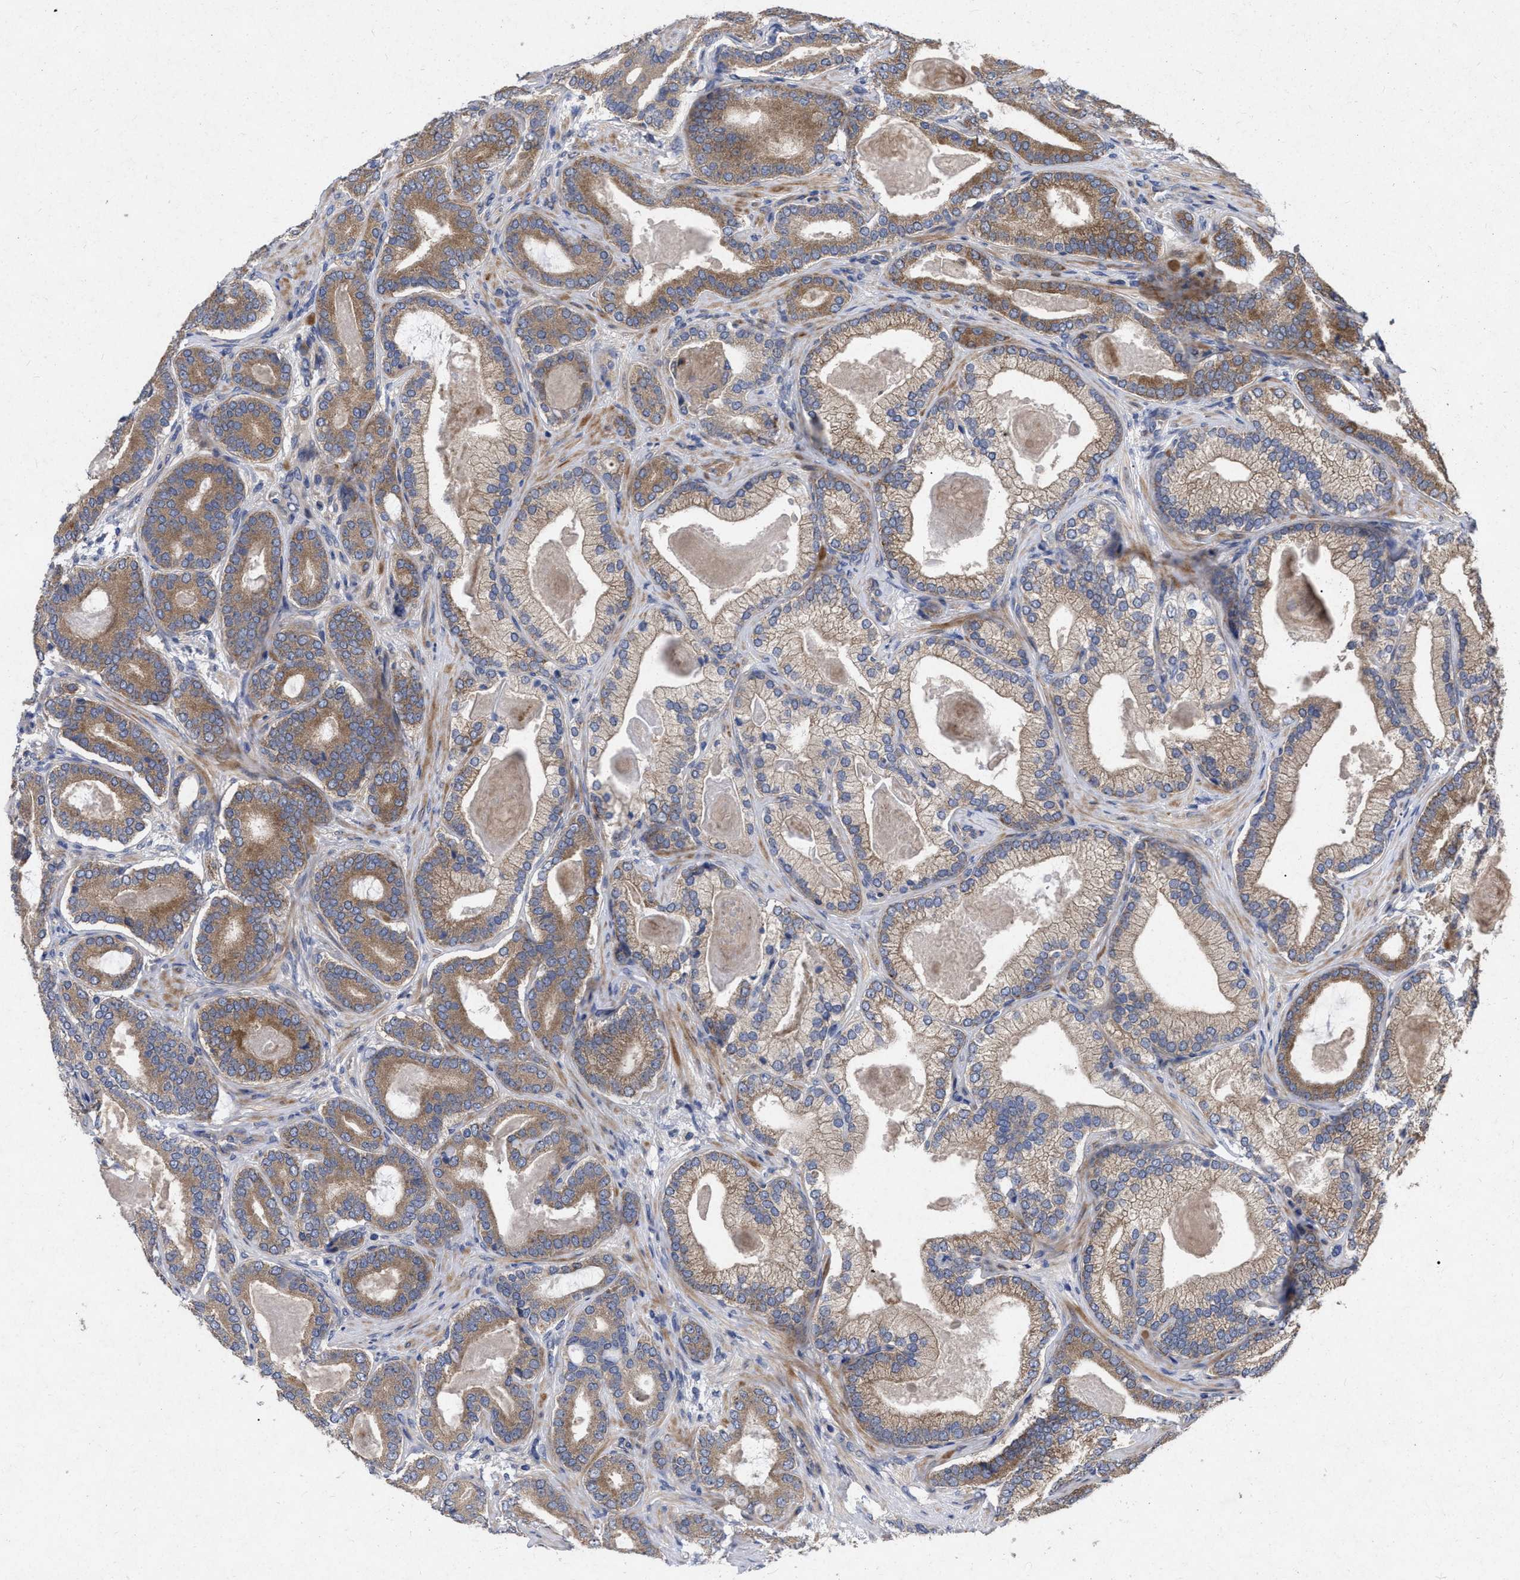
{"staining": {"intensity": "moderate", "quantity": ">75%", "location": "cytoplasmic/membranous"}, "tissue": "prostate cancer", "cell_type": "Tumor cells", "image_type": "cancer", "snomed": [{"axis": "morphology", "description": "Adenocarcinoma, High grade"}, {"axis": "topography", "description": "Prostate"}], "caption": "High-magnification brightfield microscopy of prostate cancer stained with DAB (3,3'-diaminobenzidine) (brown) and counterstained with hematoxylin (blue). tumor cells exhibit moderate cytoplasmic/membranous expression is appreciated in approximately>75% of cells. (brown staining indicates protein expression, while blue staining denotes nuclei).", "gene": "CDKN2C", "patient": {"sex": "male", "age": 60}}